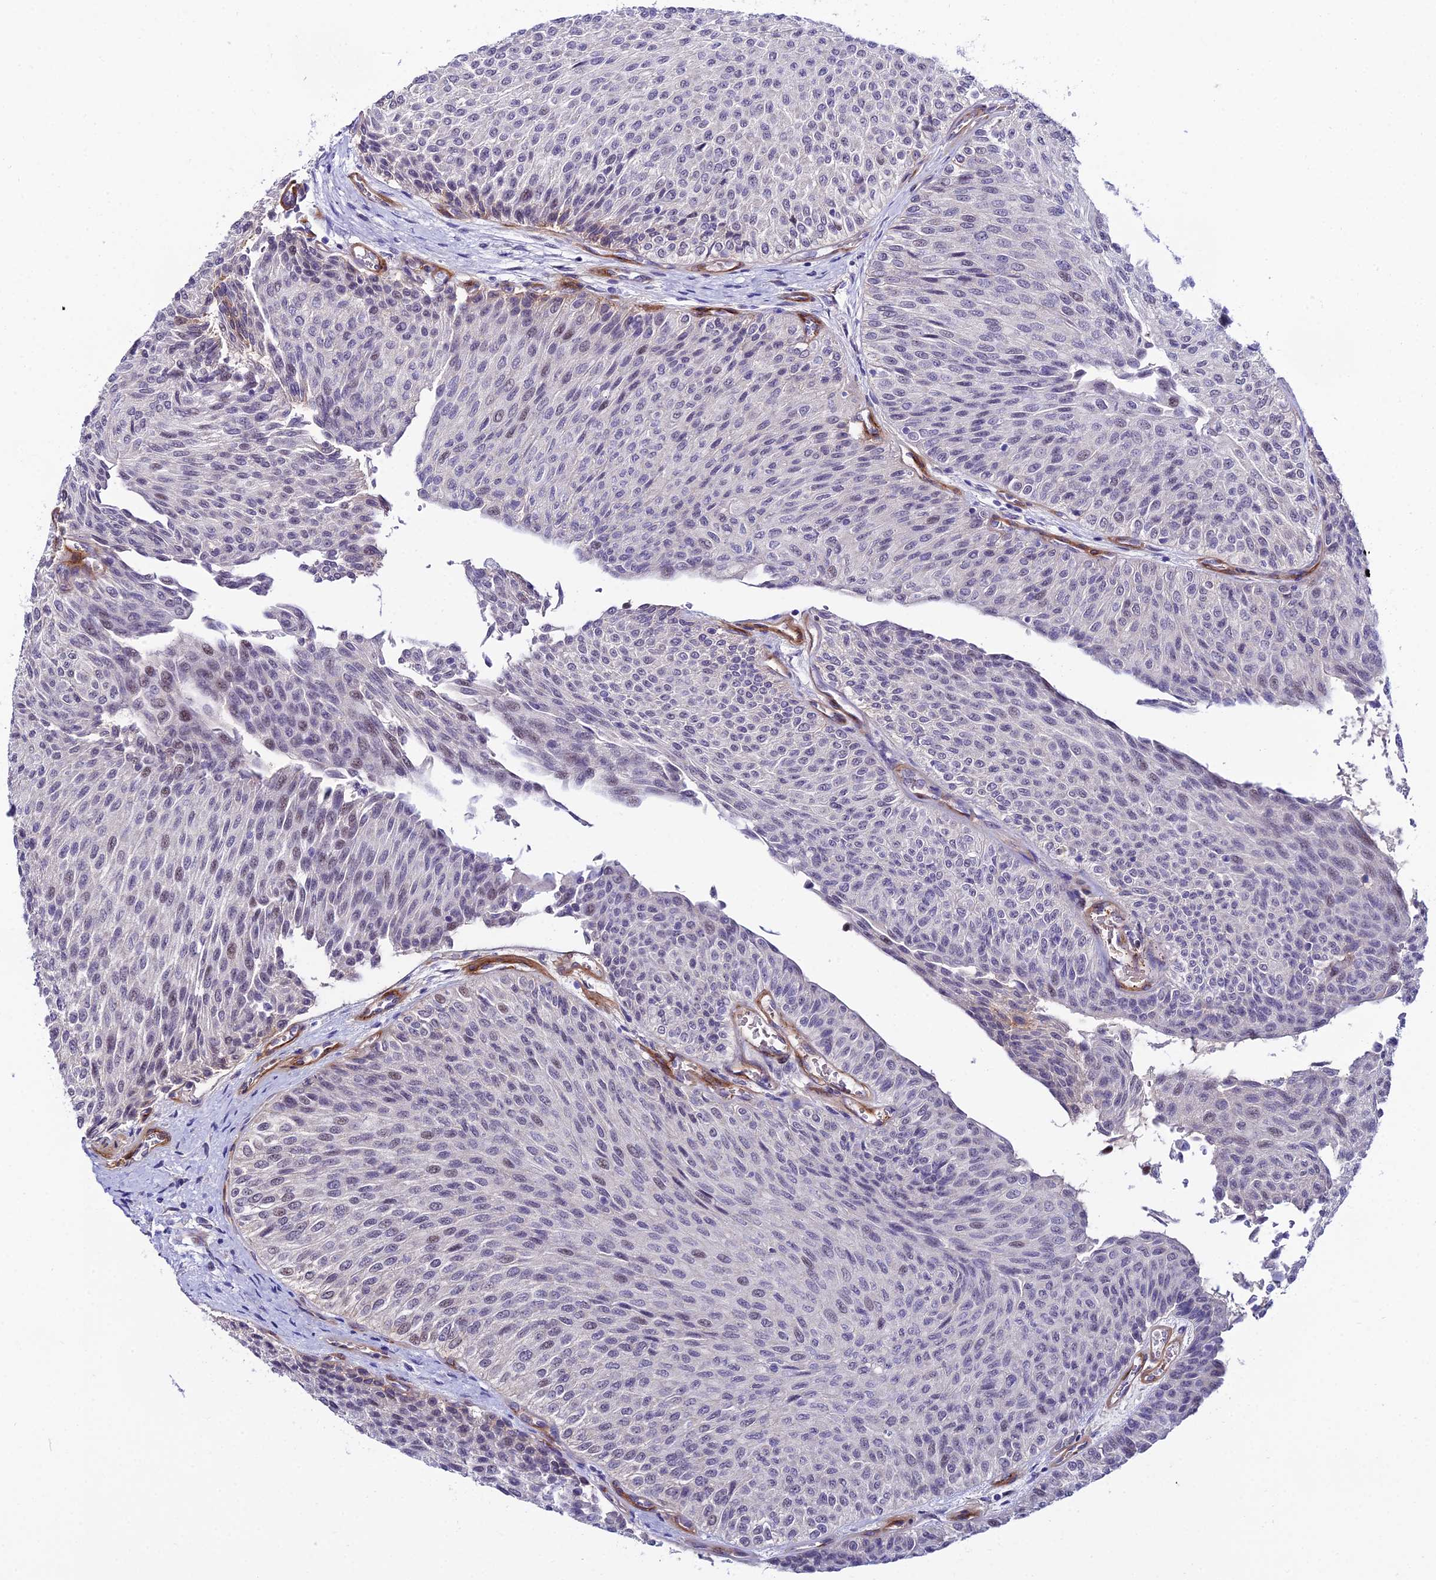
{"staining": {"intensity": "weak", "quantity": "<25%", "location": "nuclear"}, "tissue": "urothelial cancer", "cell_type": "Tumor cells", "image_type": "cancer", "snomed": [{"axis": "morphology", "description": "Urothelial carcinoma, Low grade"}, {"axis": "topography", "description": "Urinary bladder"}], "caption": "Urothelial cancer stained for a protein using IHC demonstrates no staining tumor cells.", "gene": "SYT15", "patient": {"sex": "male", "age": 78}}